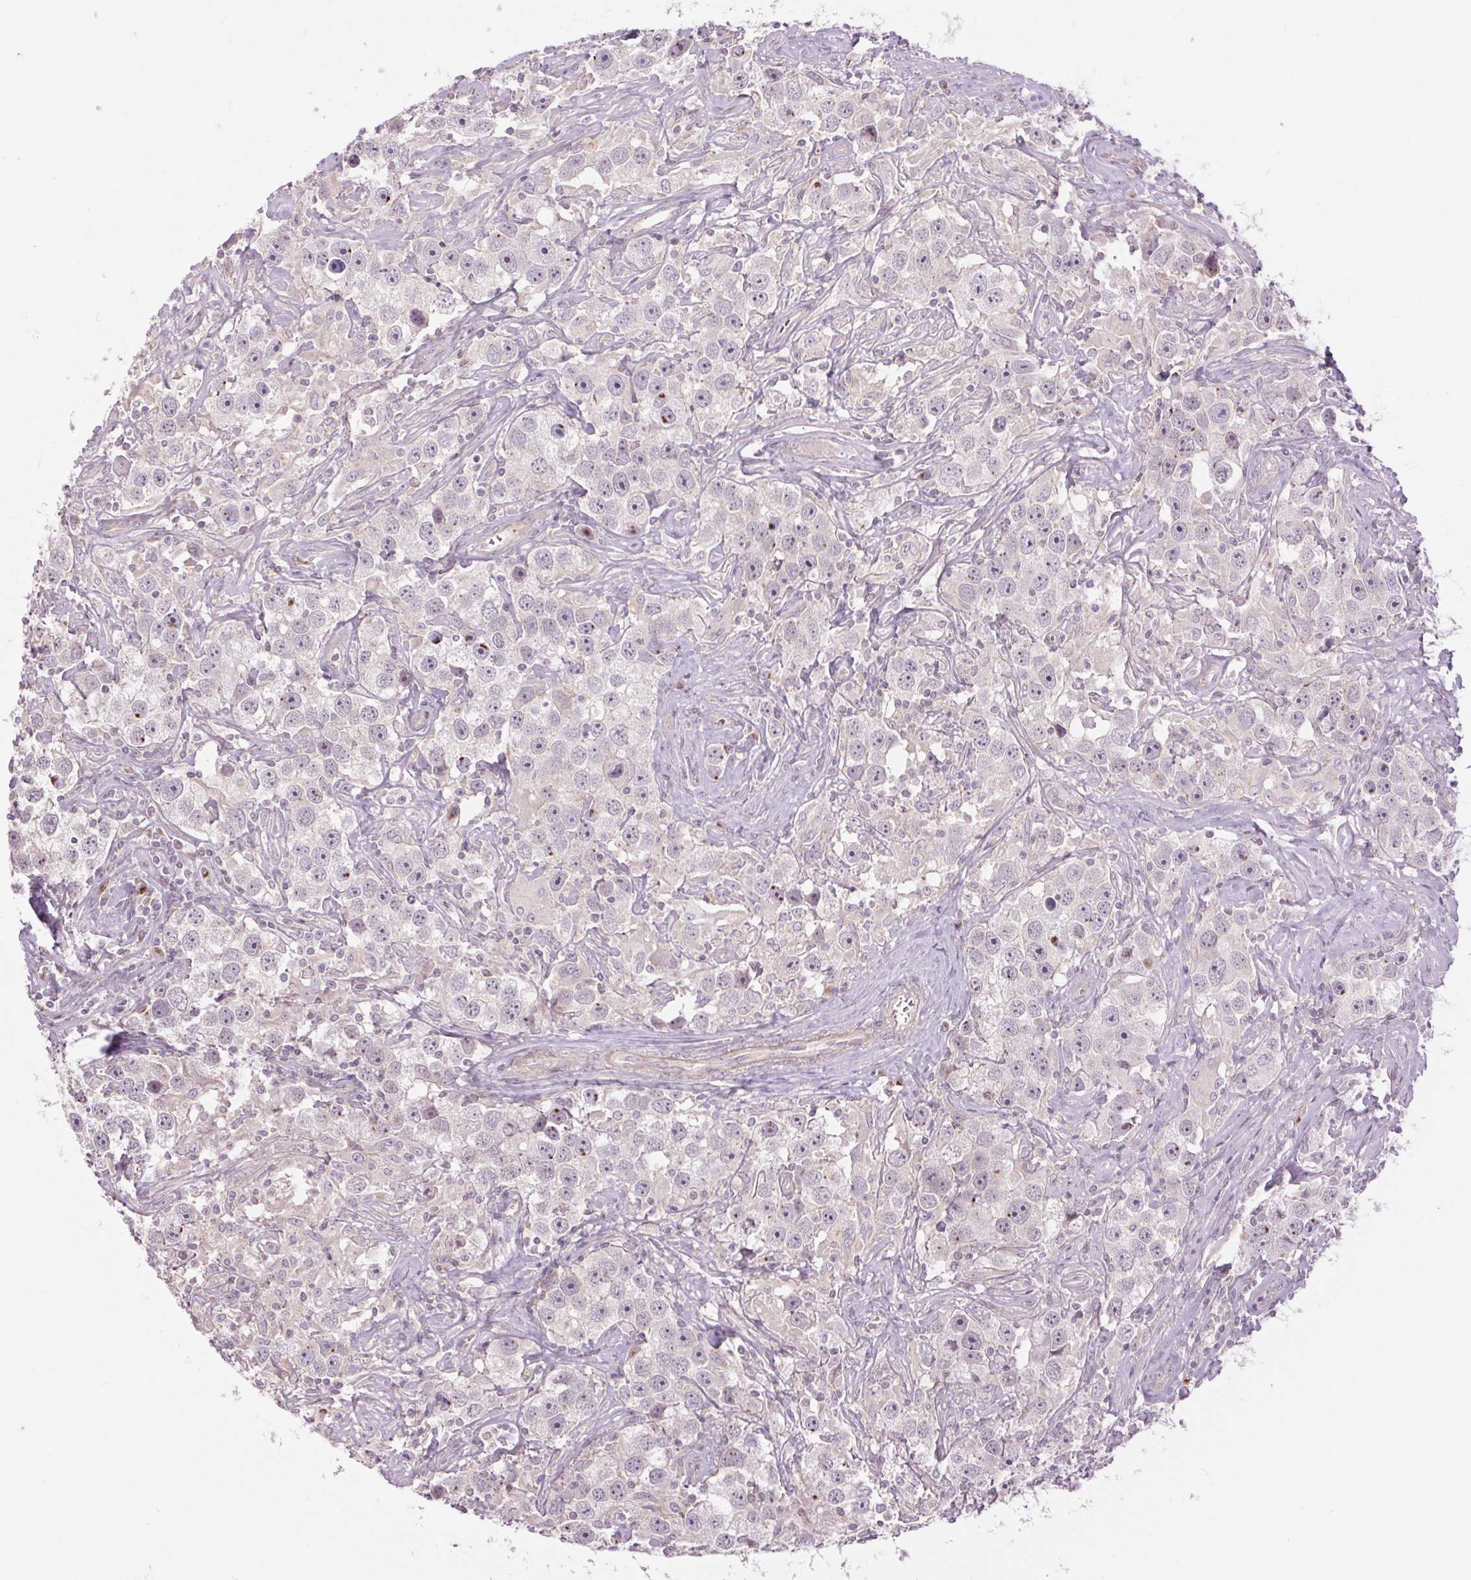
{"staining": {"intensity": "negative", "quantity": "none", "location": "none"}, "tissue": "testis cancer", "cell_type": "Tumor cells", "image_type": "cancer", "snomed": [{"axis": "morphology", "description": "Seminoma, NOS"}, {"axis": "topography", "description": "Testis"}], "caption": "Immunohistochemical staining of human testis cancer reveals no significant expression in tumor cells.", "gene": "CTNNA3", "patient": {"sex": "male", "age": 49}}